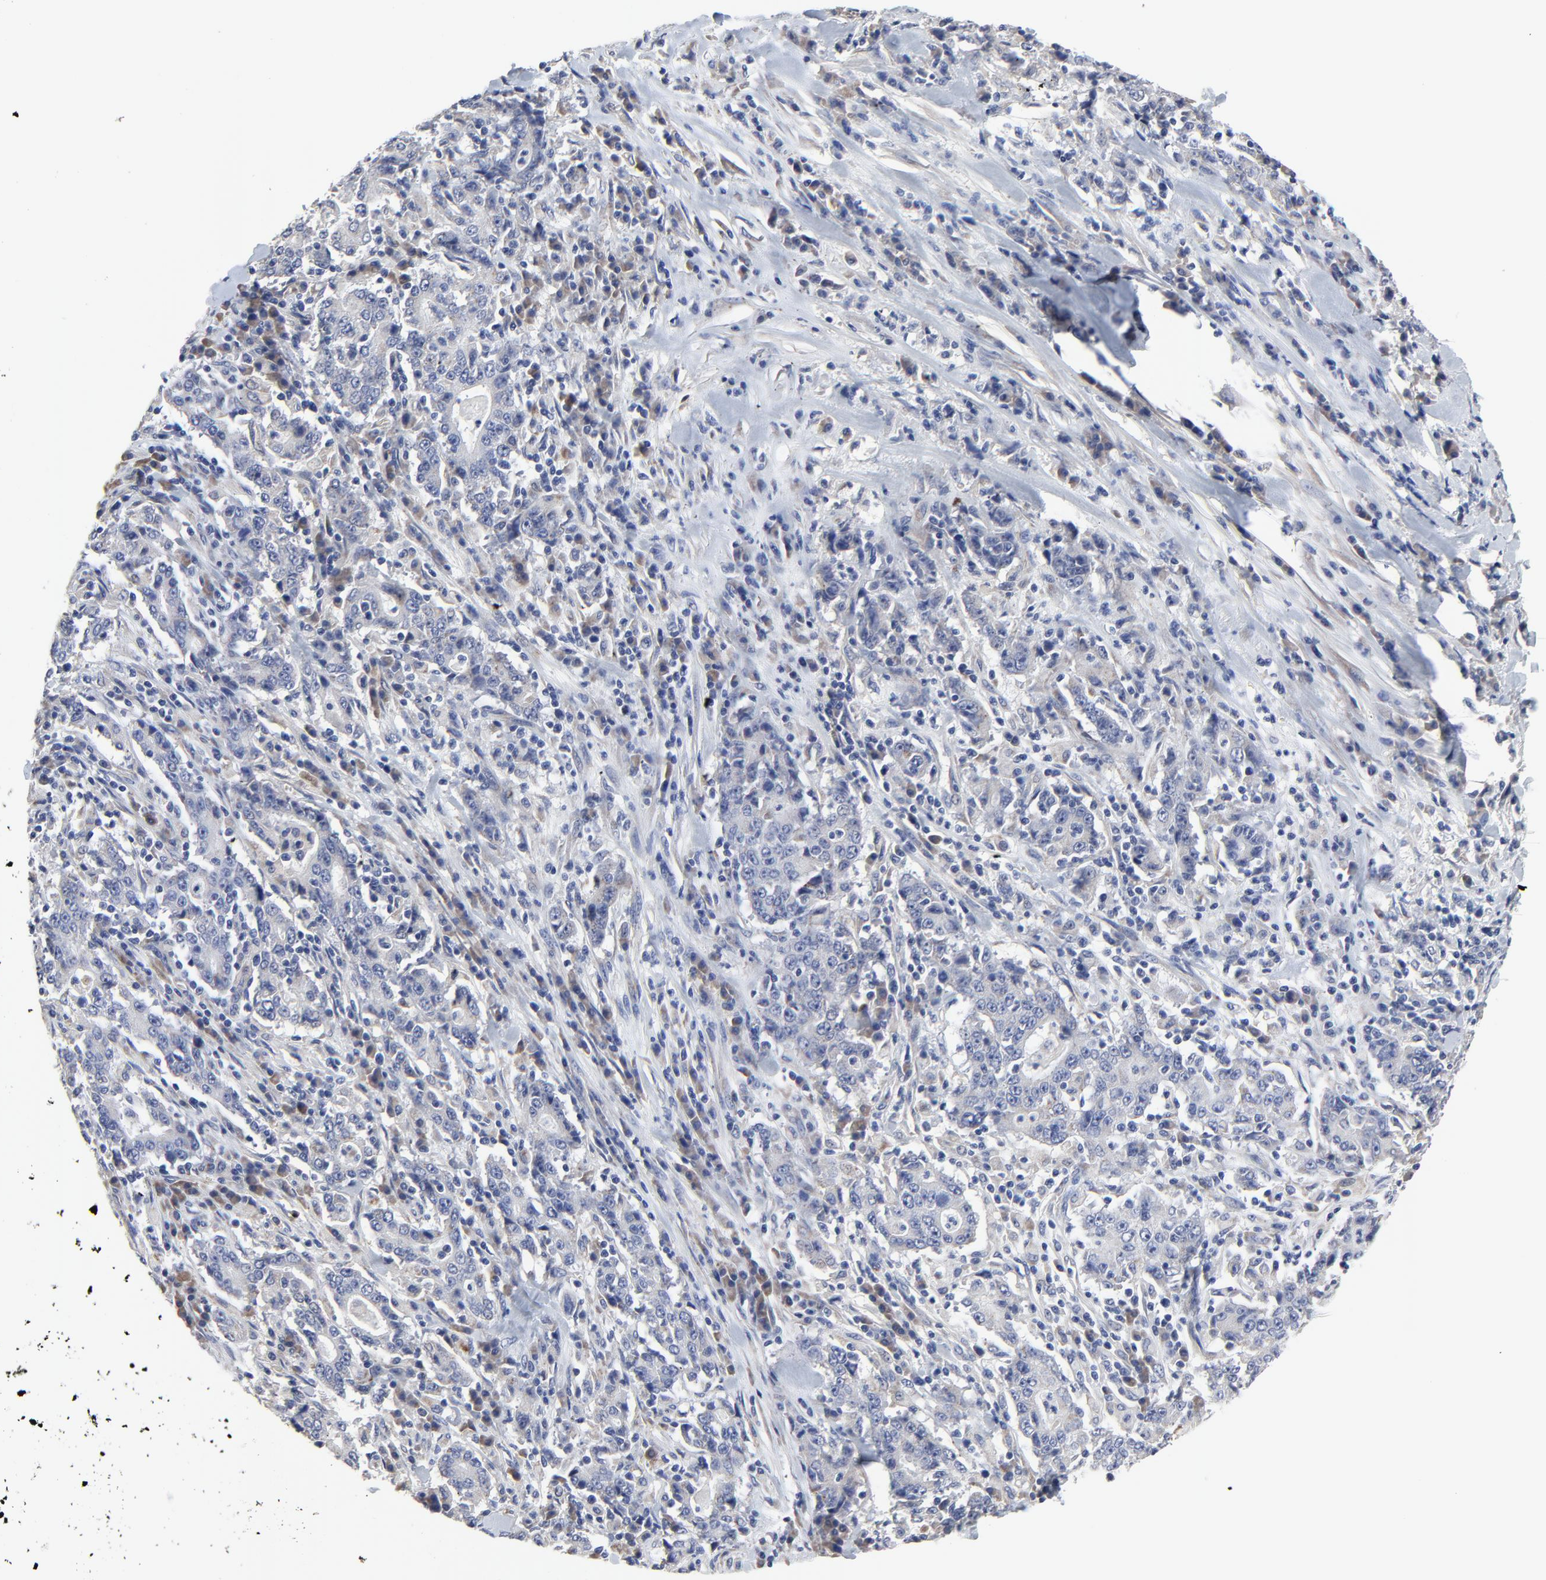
{"staining": {"intensity": "negative", "quantity": "none", "location": "none"}, "tissue": "stomach cancer", "cell_type": "Tumor cells", "image_type": "cancer", "snomed": [{"axis": "morphology", "description": "Normal tissue, NOS"}, {"axis": "morphology", "description": "Adenocarcinoma, NOS"}, {"axis": "topography", "description": "Stomach, upper"}, {"axis": "topography", "description": "Stomach"}], "caption": "An immunohistochemistry histopathology image of stomach cancer is shown. There is no staining in tumor cells of stomach cancer. The staining was performed using DAB (3,3'-diaminobenzidine) to visualize the protein expression in brown, while the nuclei were stained in blue with hematoxylin (Magnification: 20x).", "gene": "DHRSX", "patient": {"sex": "male", "age": 59}}